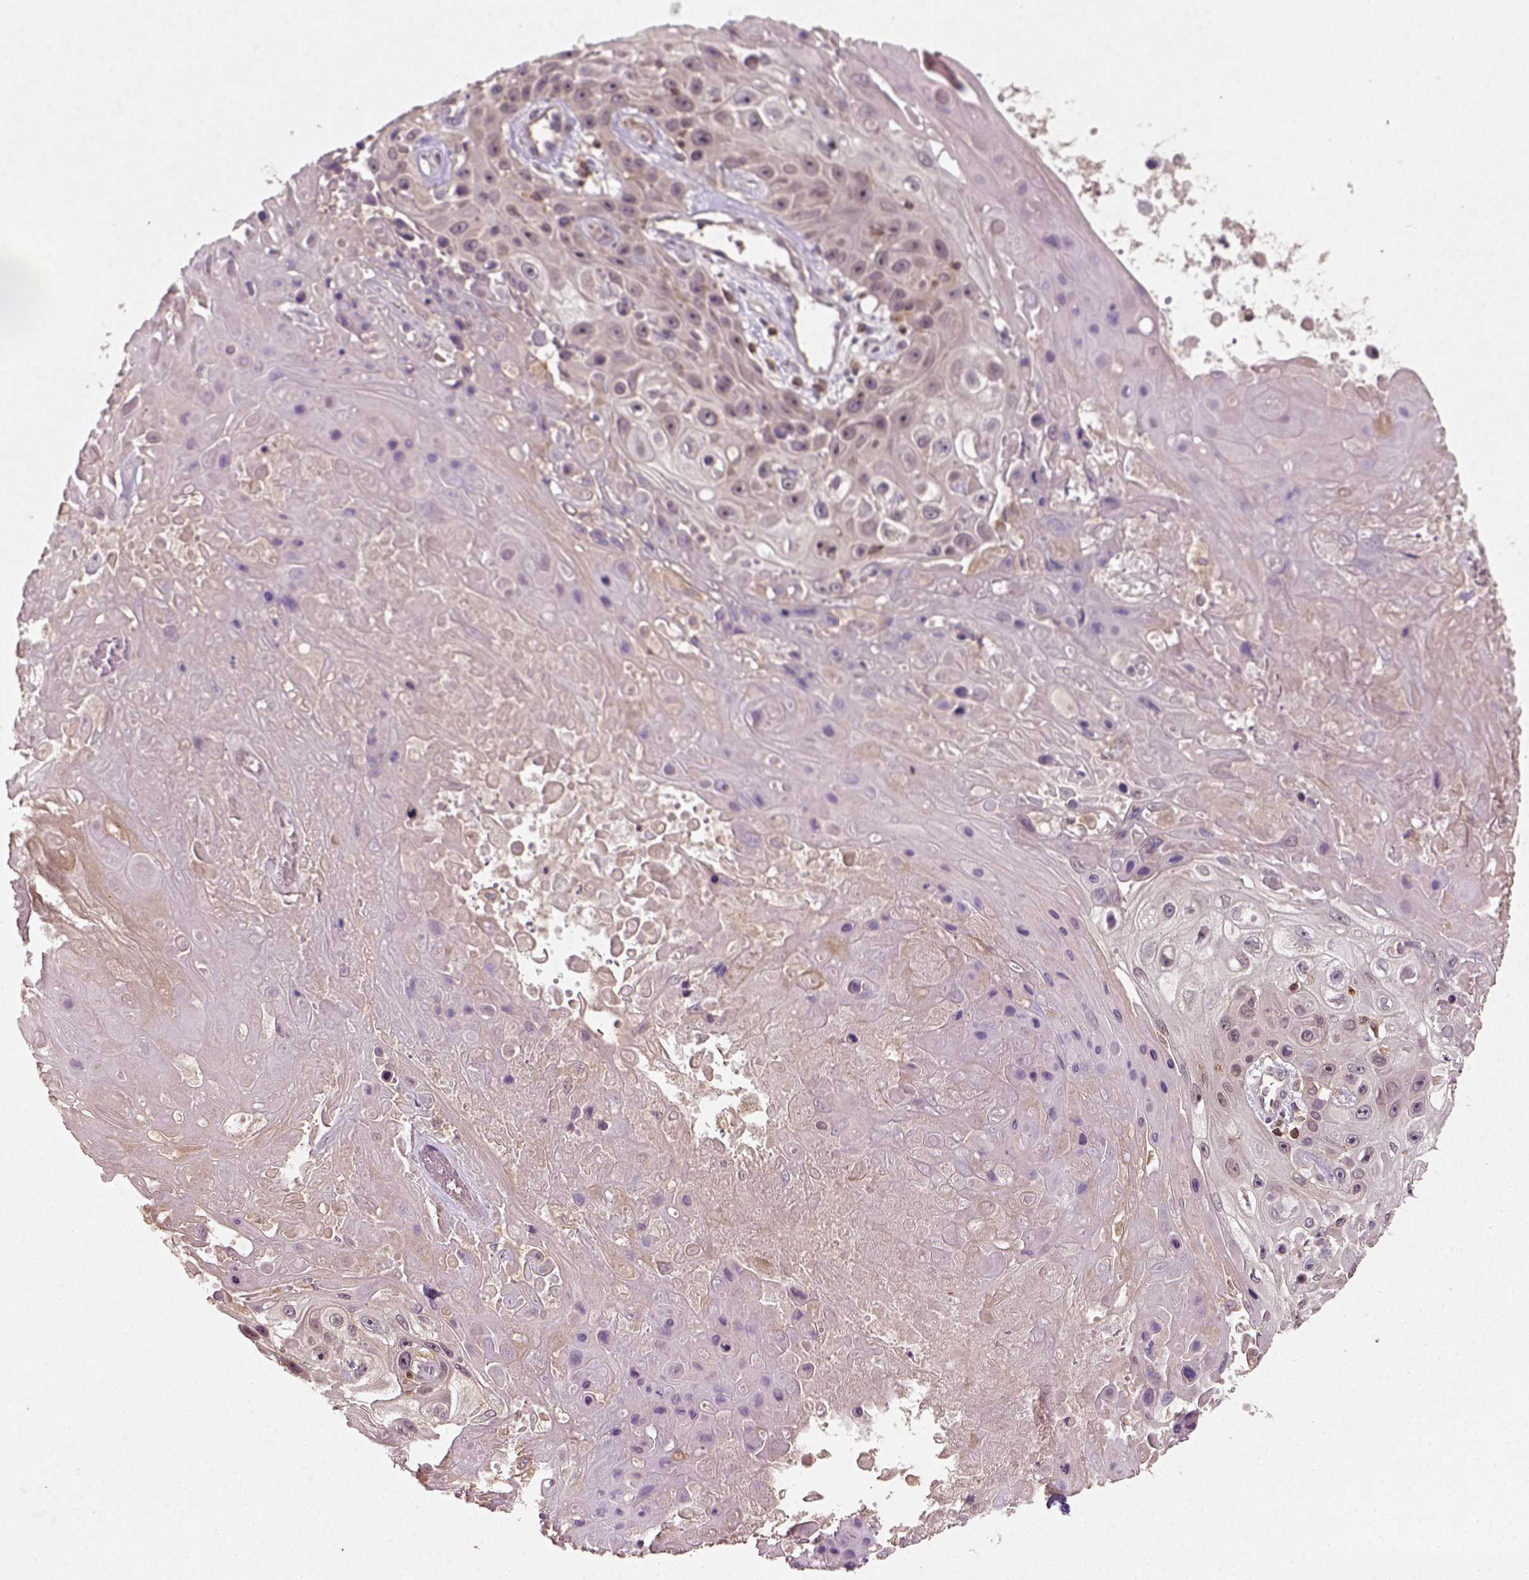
{"staining": {"intensity": "negative", "quantity": "none", "location": "none"}, "tissue": "skin cancer", "cell_type": "Tumor cells", "image_type": "cancer", "snomed": [{"axis": "morphology", "description": "Squamous cell carcinoma, NOS"}, {"axis": "topography", "description": "Skin"}], "caption": "DAB immunohistochemical staining of squamous cell carcinoma (skin) exhibits no significant expression in tumor cells.", "gene": "CAMKK1", "patient": {"sex": "male", "age": 82}}